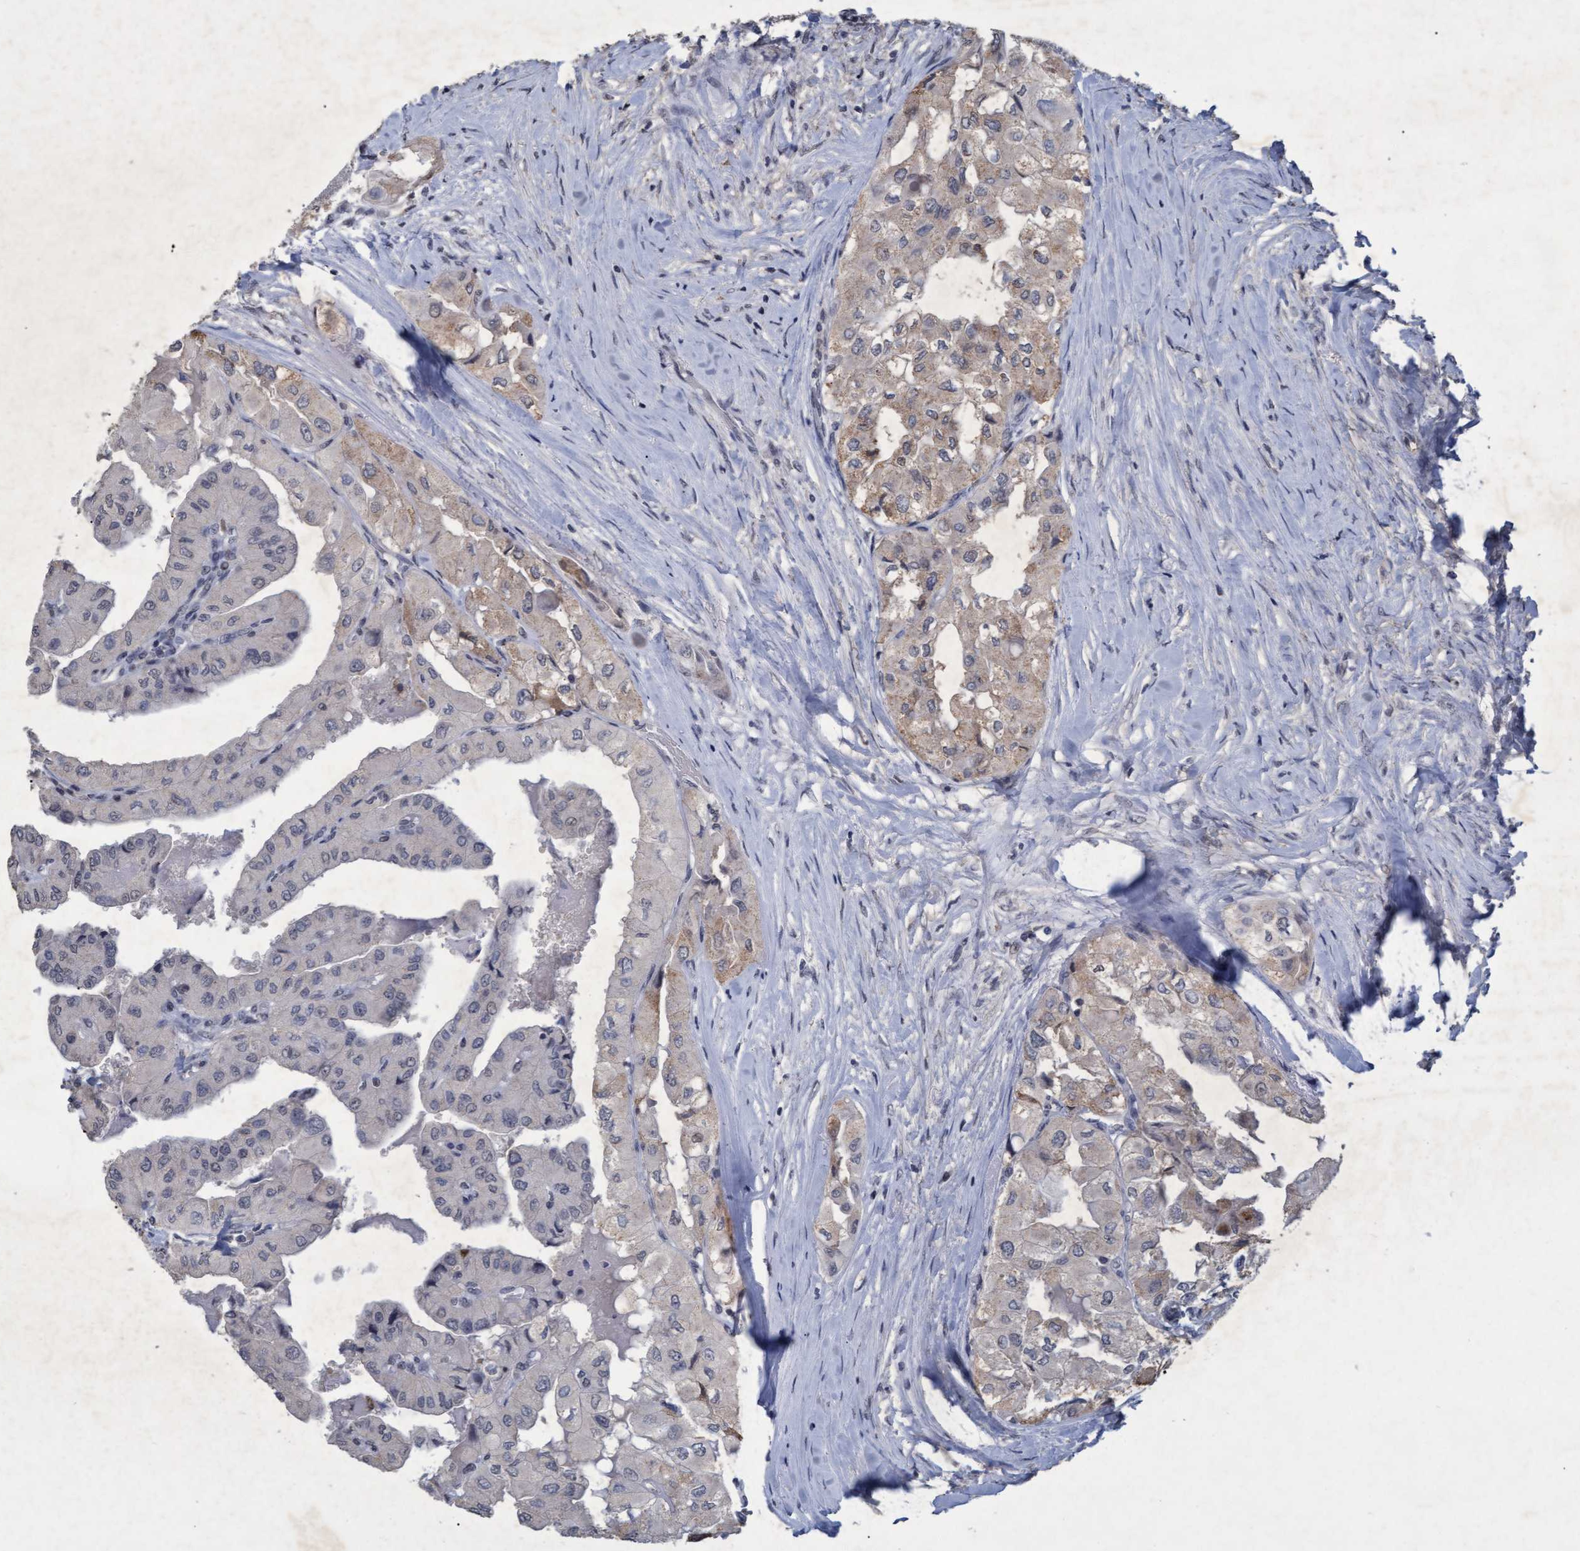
{"staining": {"intensity": "weak", "quantity": "<25%", "location": "cytoplasmic/membranous"}, "tissue": "thyroid cancer", "cell_type": "Tumor cells", "image_type": "cancer", "snomed": [{"axis": "morphology", "description": "Papillary adenocarcinoma, NOS"}, {"axis": "topography", "description": "Thyroid gland"}], "caption": "Immunohistochemistry (IHC) photomicrograph of neoplastic tissue: thyroid cancer stained with DAB reveals no significant protein positivity in tumor cells. (Brightfield microscopy of DAB immunohistochemistry at high magnification).", "gene": "GALC", "patient": {"sex": "female", "age": 59}}